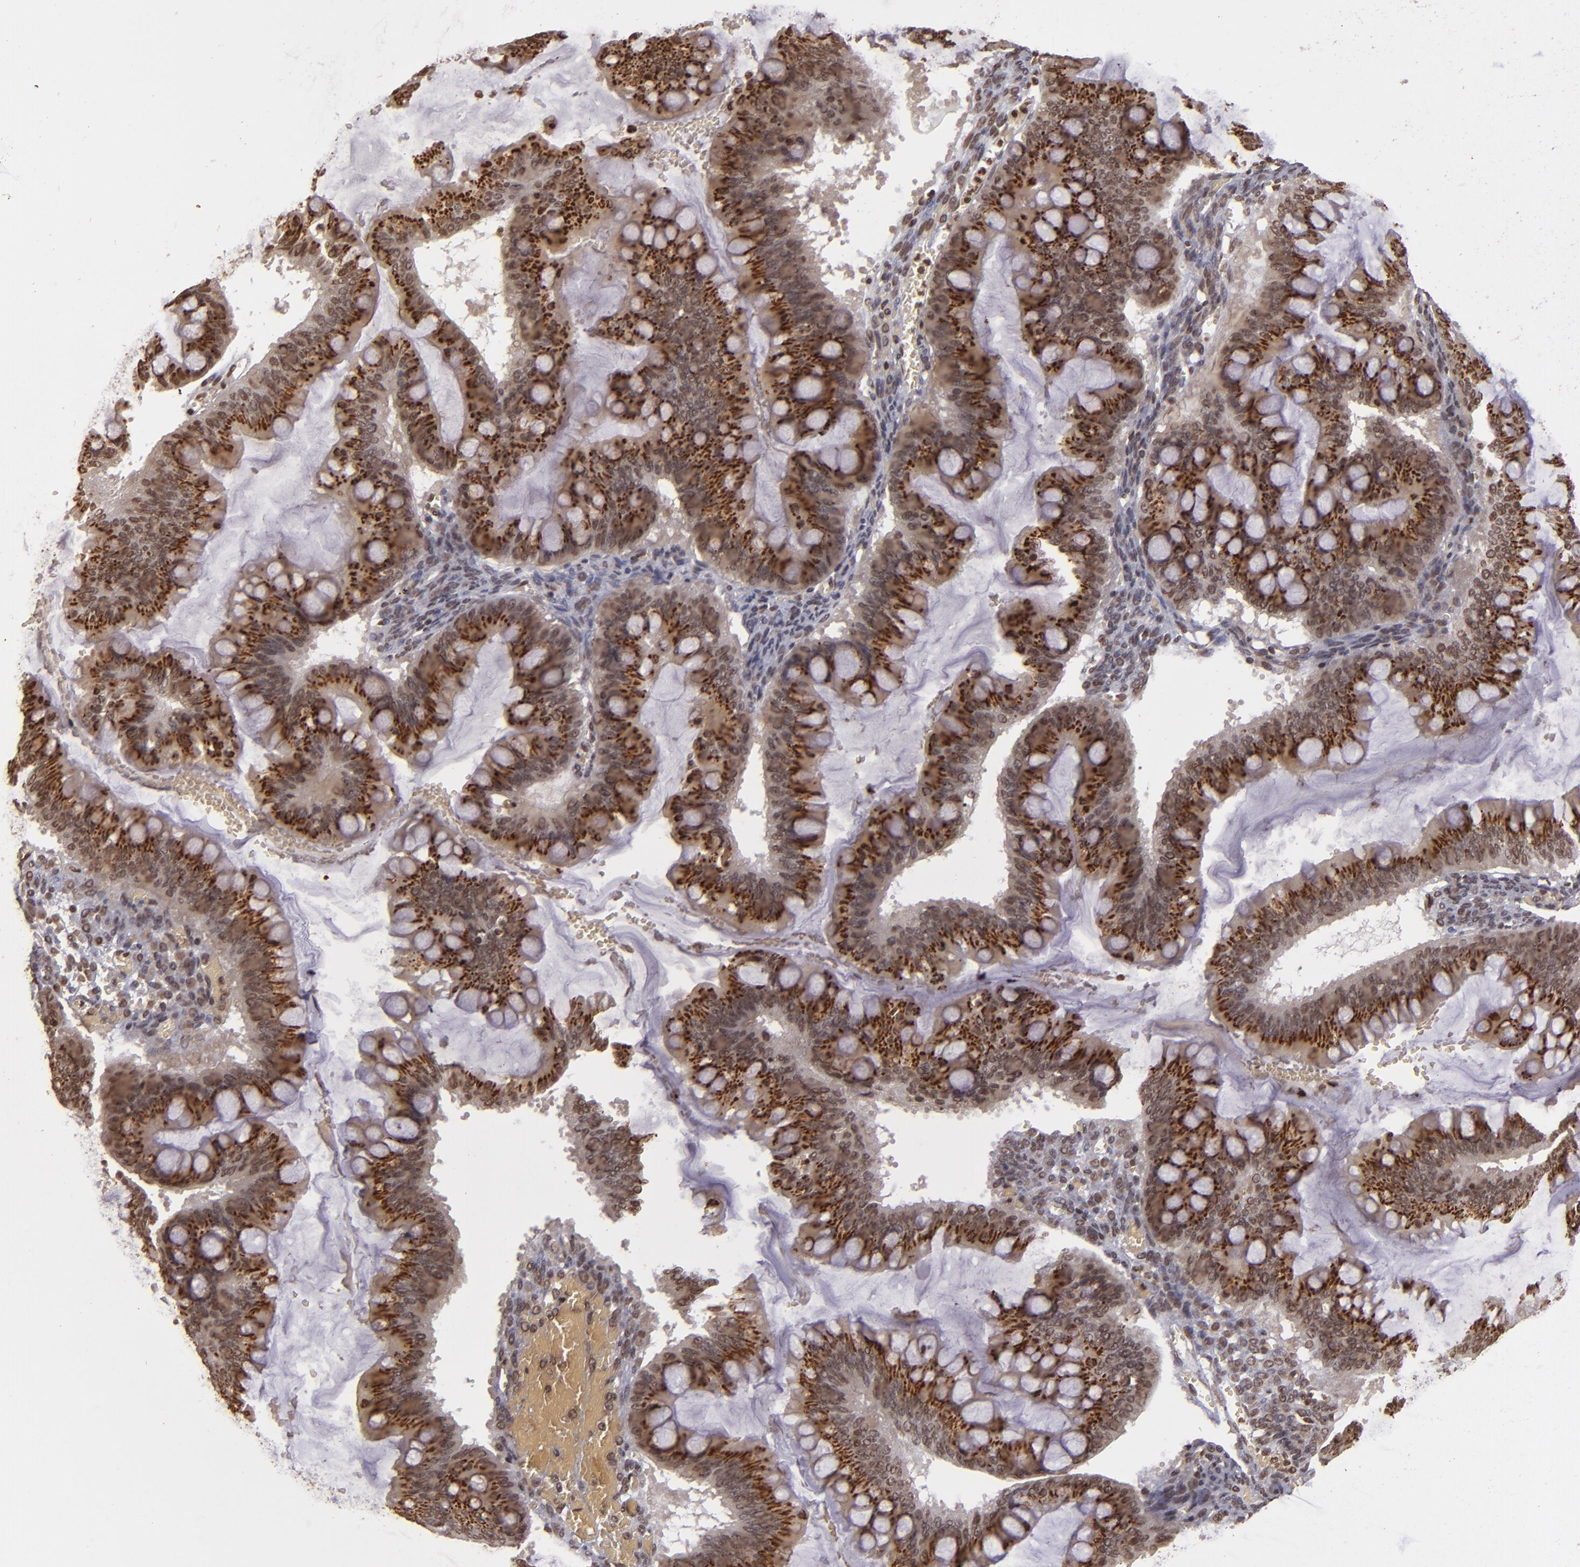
{"staining": {"intensity": "strong", "quantity": ">75%", "location": "cytoplasmic/membranous"}, "tissue": "ovarian cancer", "cell_type": "Tumor cells", "image_type": "cancer", "snomed": [{"axis": "morphology", "description": "Cystadenocarcinoma, mucinous, NOS"}, {"axis": "topography", "description": "Ovary"}], "caption": "Mucinous cystadenocarcinoma (ovarian) stained with immunohistochemistry shows strong cytoplasmic/membranous positivity in approximately >75% of tumor cells.", "gene": "CUL3", "patient": {"sex": "female", "age": 73}}